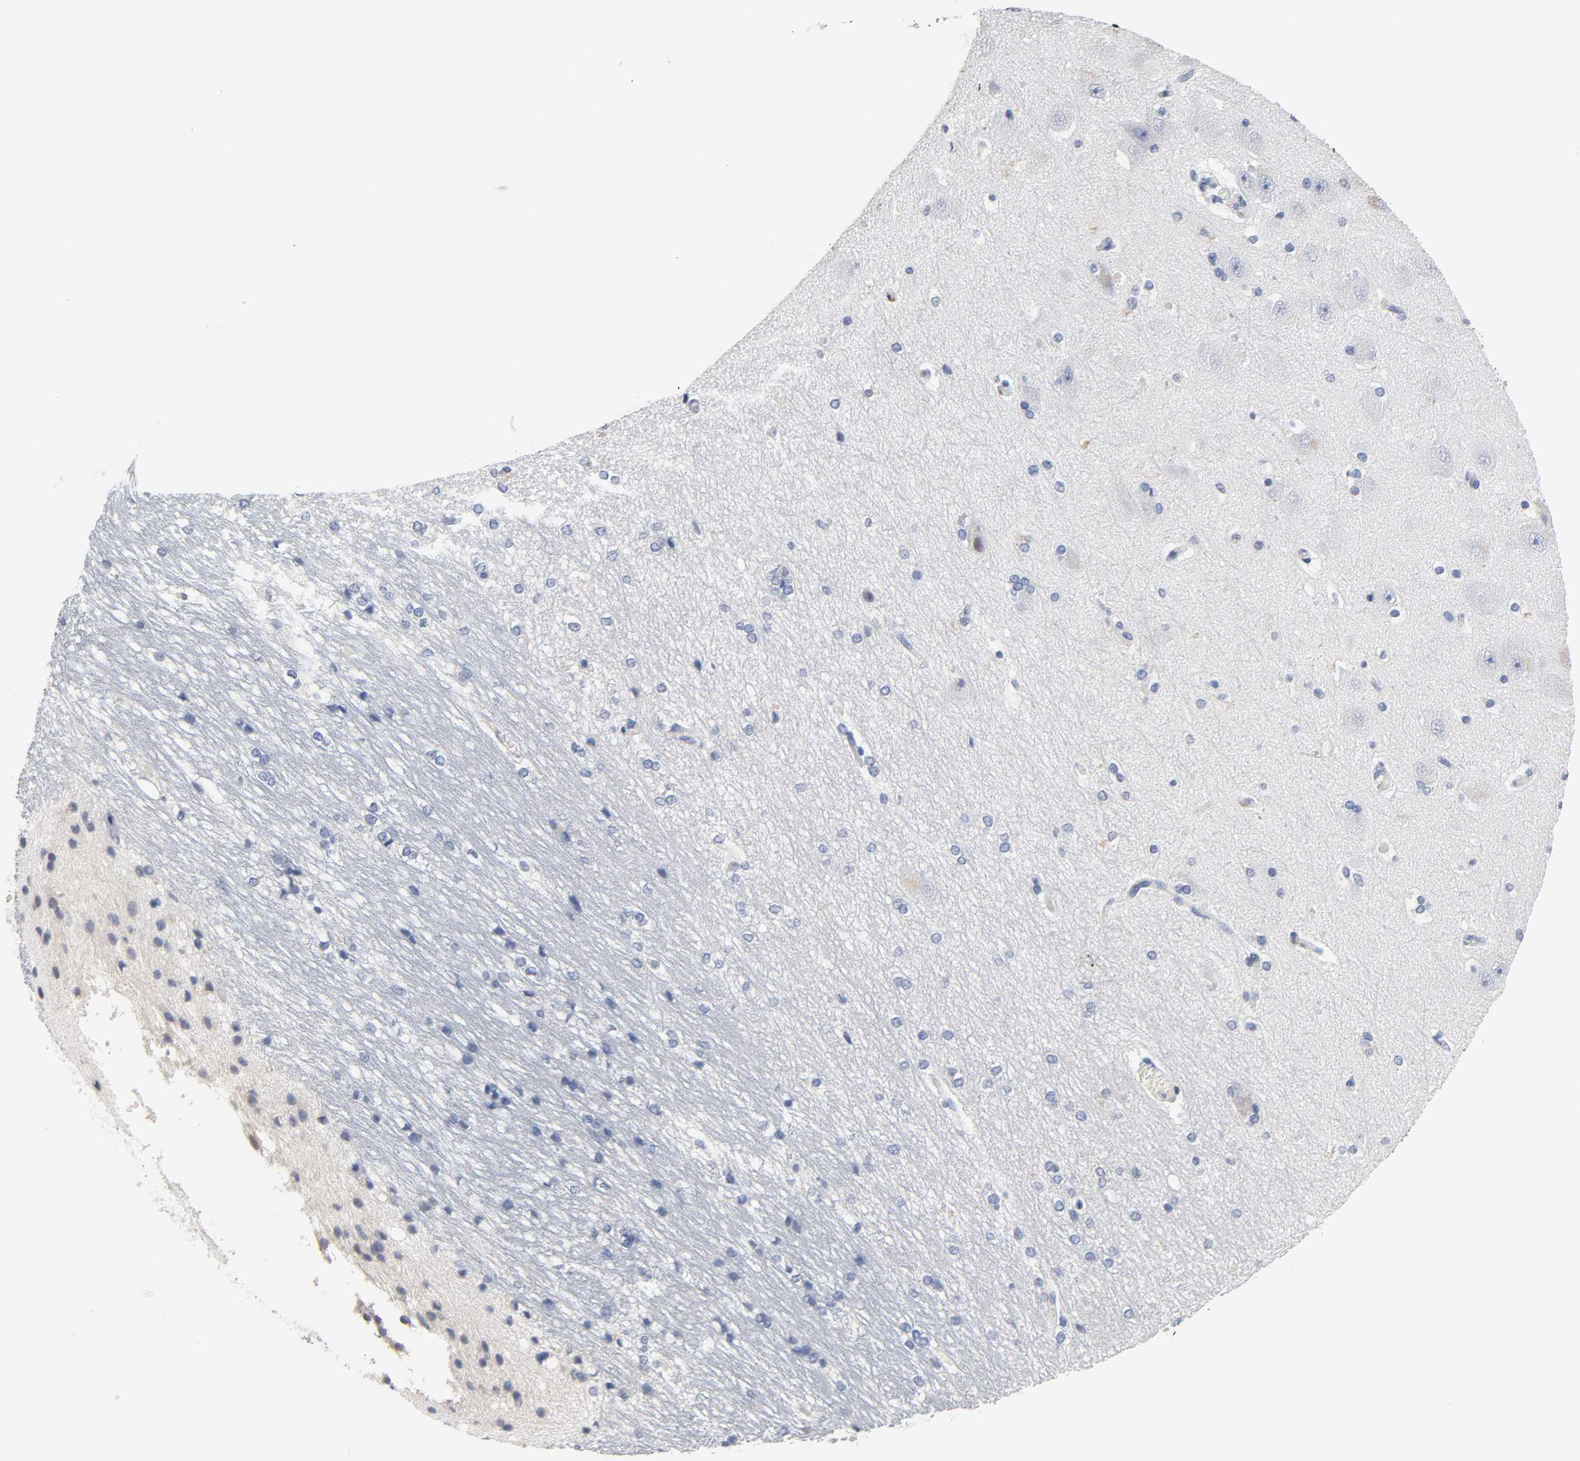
{"staining": {"intensity": "negative", "quantity": "none", "location": "none"}, "tissue": "hippocampus", "cell_type": "Glial cells", "image_type": "normal", "snomed": [{"axis": "morphology", "description": "Normal tissue, NOS"}, {"axis": "topography", "description": "Hippocampus"}], "caption": "DAB (3,3'-diaminobenzidine) immunohistochemical staining of benign human hippocampus demonstrates no significant positivity in glial cells.", "gene": "NFATC1", "patient": {"sex": "female", "age": 19}}